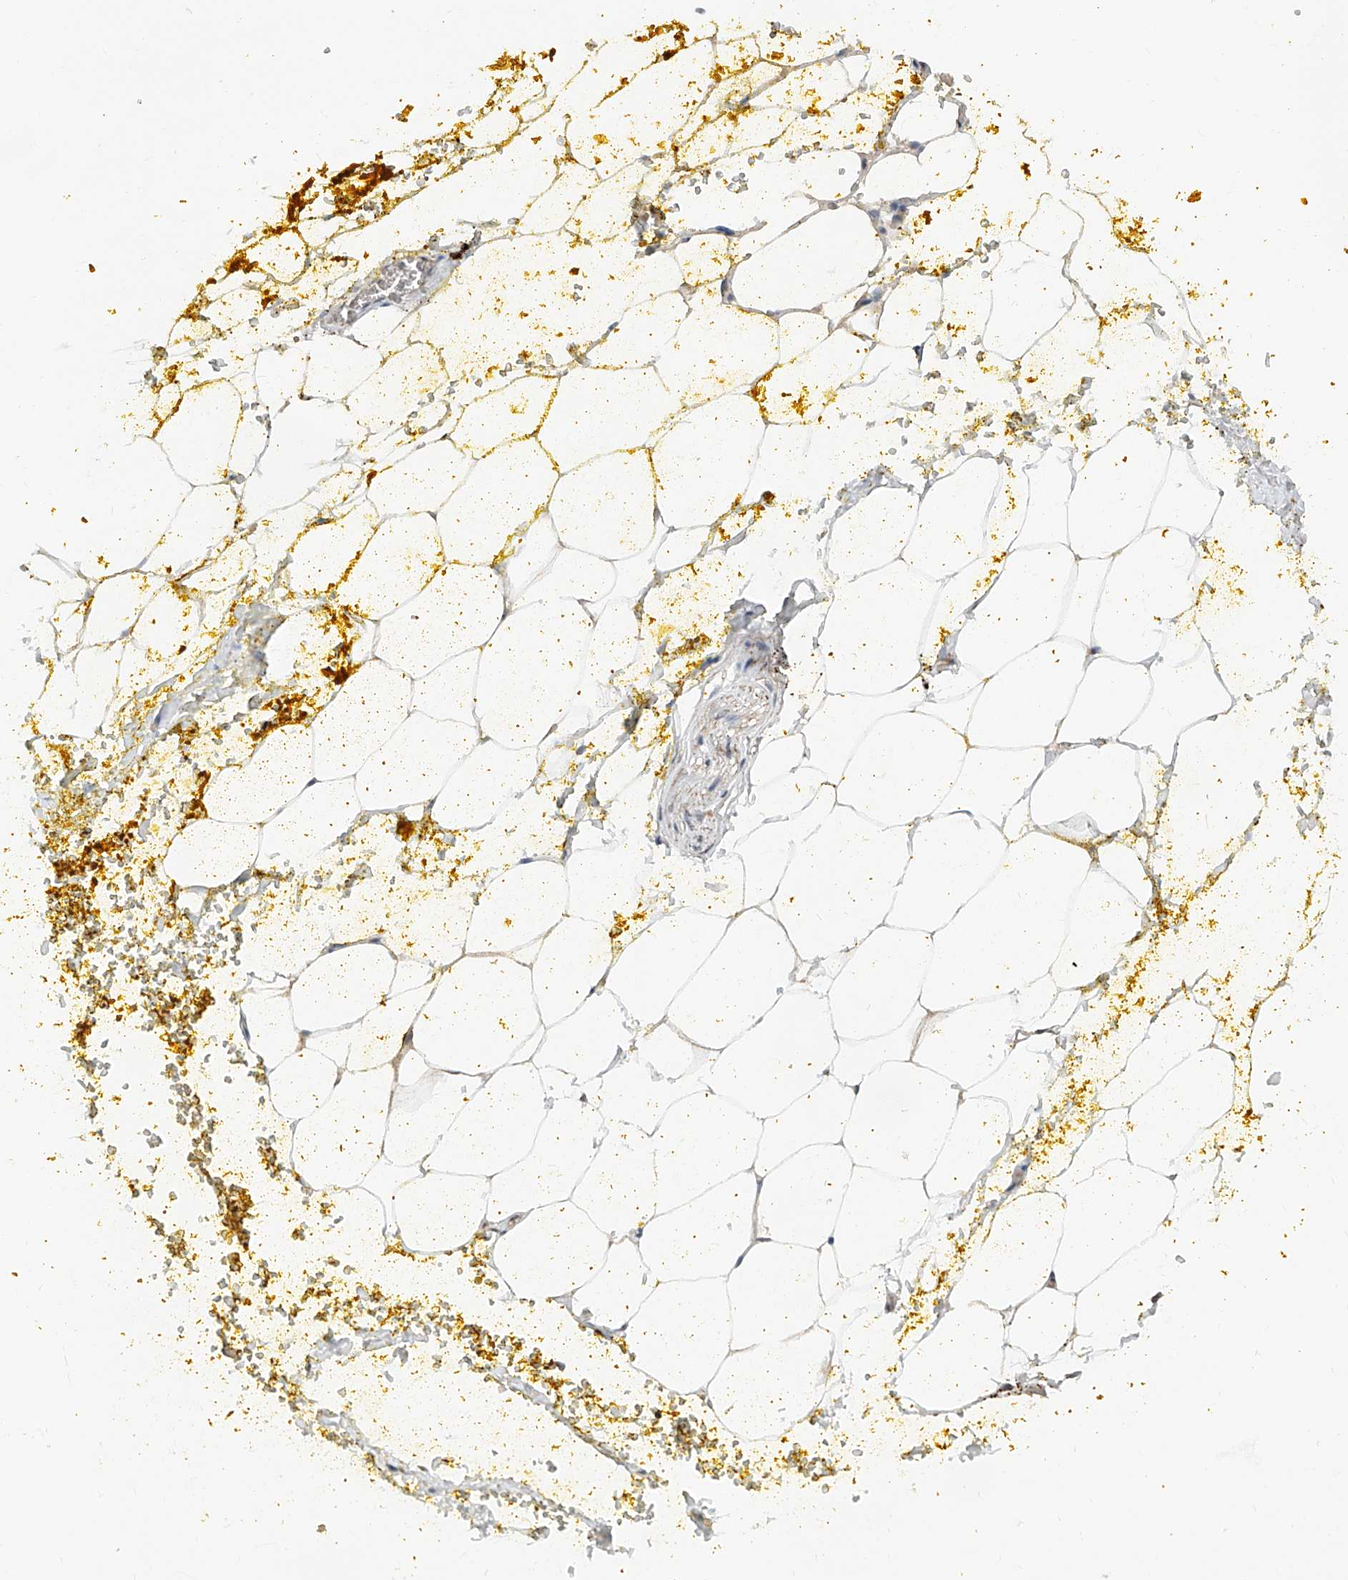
{"staining": {"intensity": "moderate", "quantity": ">75%", "location": "nuclear"}, "tissue": "adipose tissue", "cell_type": "Adipocytes", "image_type": "normal", "snomed": [{"axis": "morphology", "description": "Normal tissue, NOS"}, {"axis": "morphology", "description": "Adenocarcinoma, Low grade"}, {"axis": "topography", "description": "Prostate"}, {"axis": "topography", "description": "Peripheral nerve tissue"}], "caption": "Adipocytes exhibit medium levels of moderate nuclear expression in approximately >75% of cells in normal human adipose tissue.", "gene": "SDE2", "patient": {"sex": "male", "age": 63}}